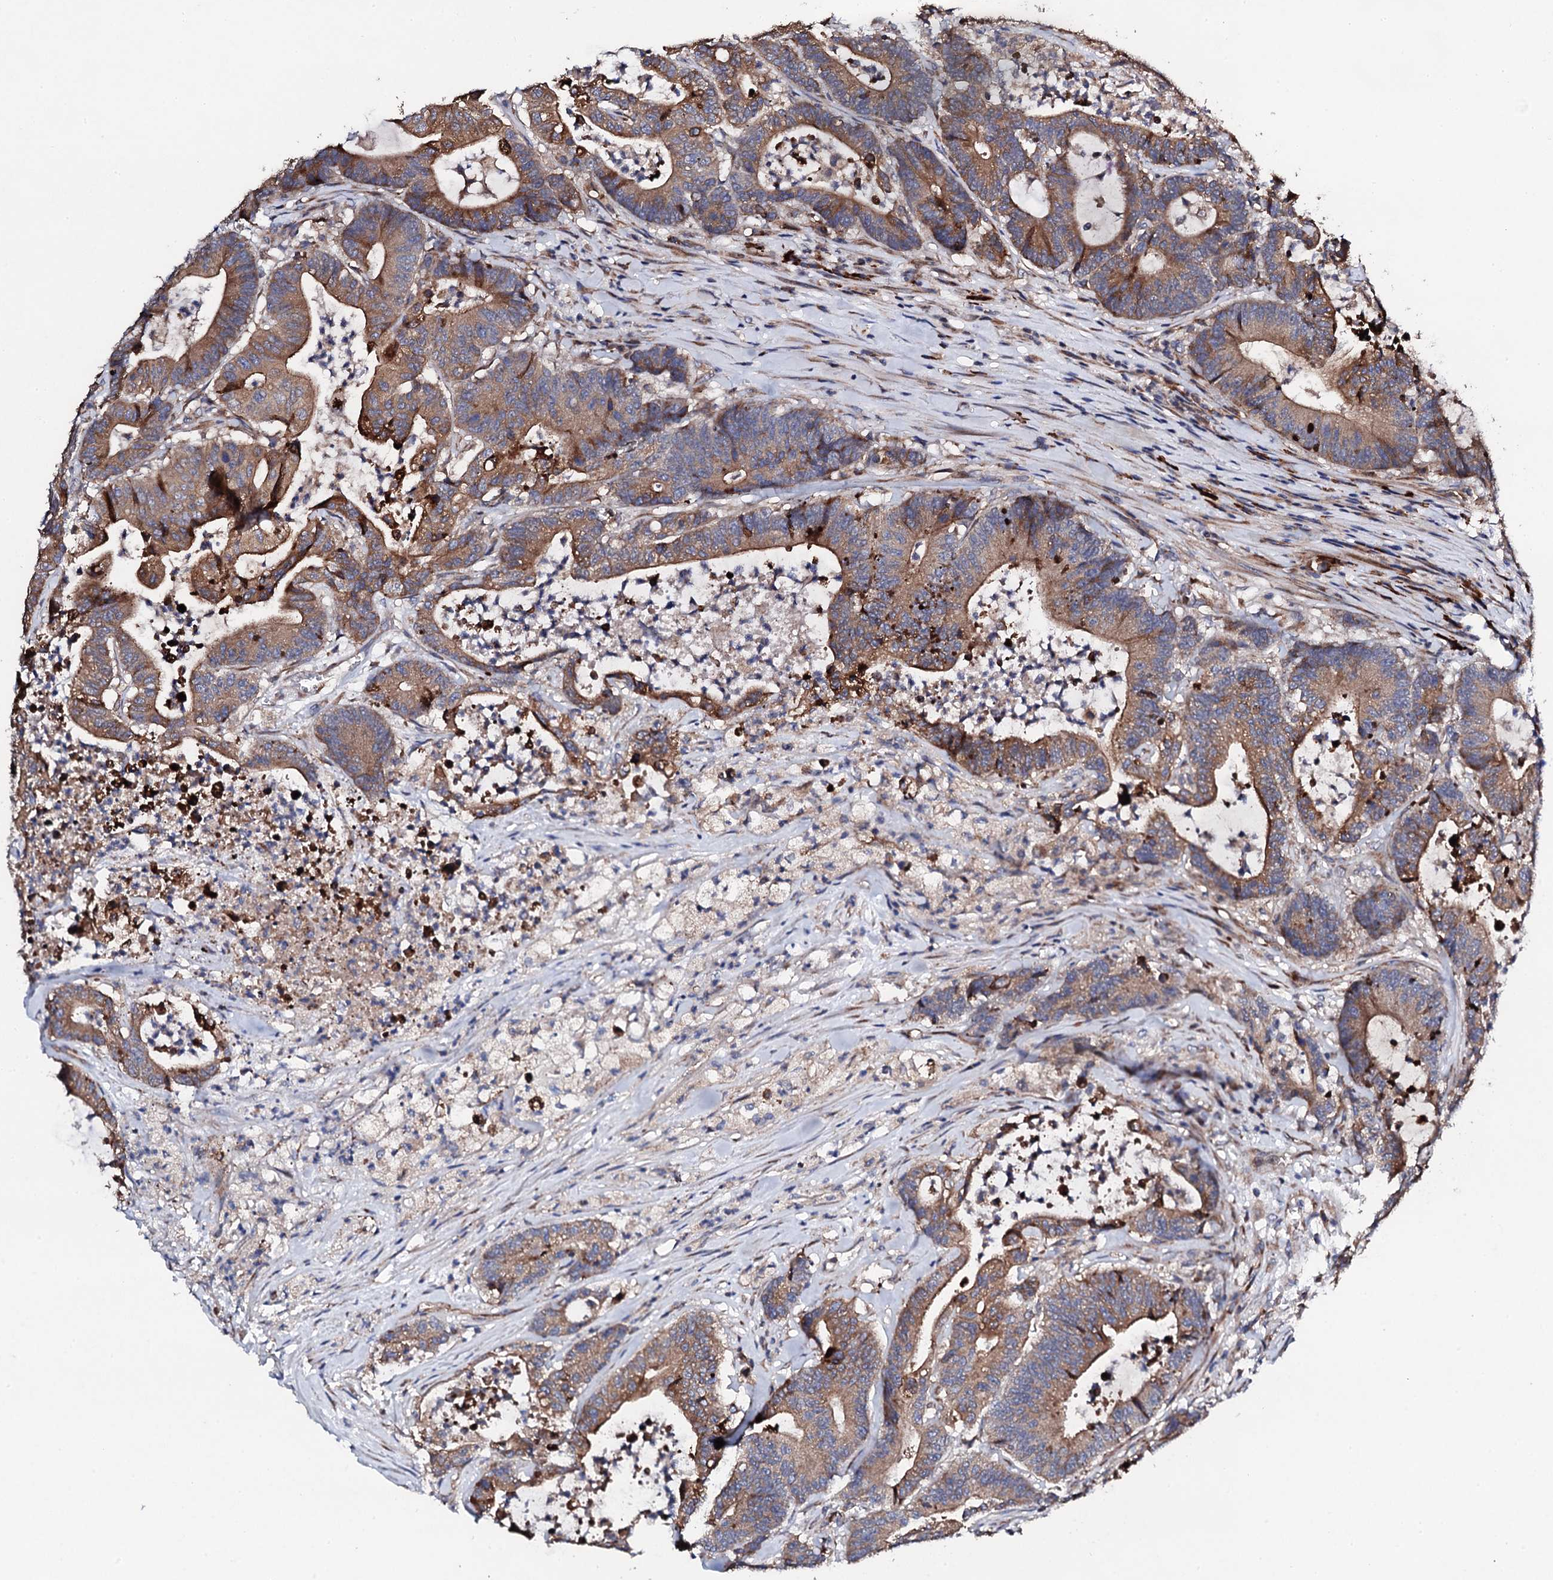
{"staining": {"intensity": "moderate", "quantity": ">75%", "location": "cytoplasmic/membranous"}, "tissue": "colorectal cancer", "cell_type": "Tumor cells", "image_type": "cancer", "snomed": [{"axis": "morphology", "description": "Adenocarcinoma, NOS"}, {"axis": "topography", "description": "Colon"}], "caption": "Tumor cells display moderate cytoplasmic/membranous expression in about >75% of cells in colorectal cancer.", "gene": "LIPT2", "patient": {"sex": "female", "age": 84}}